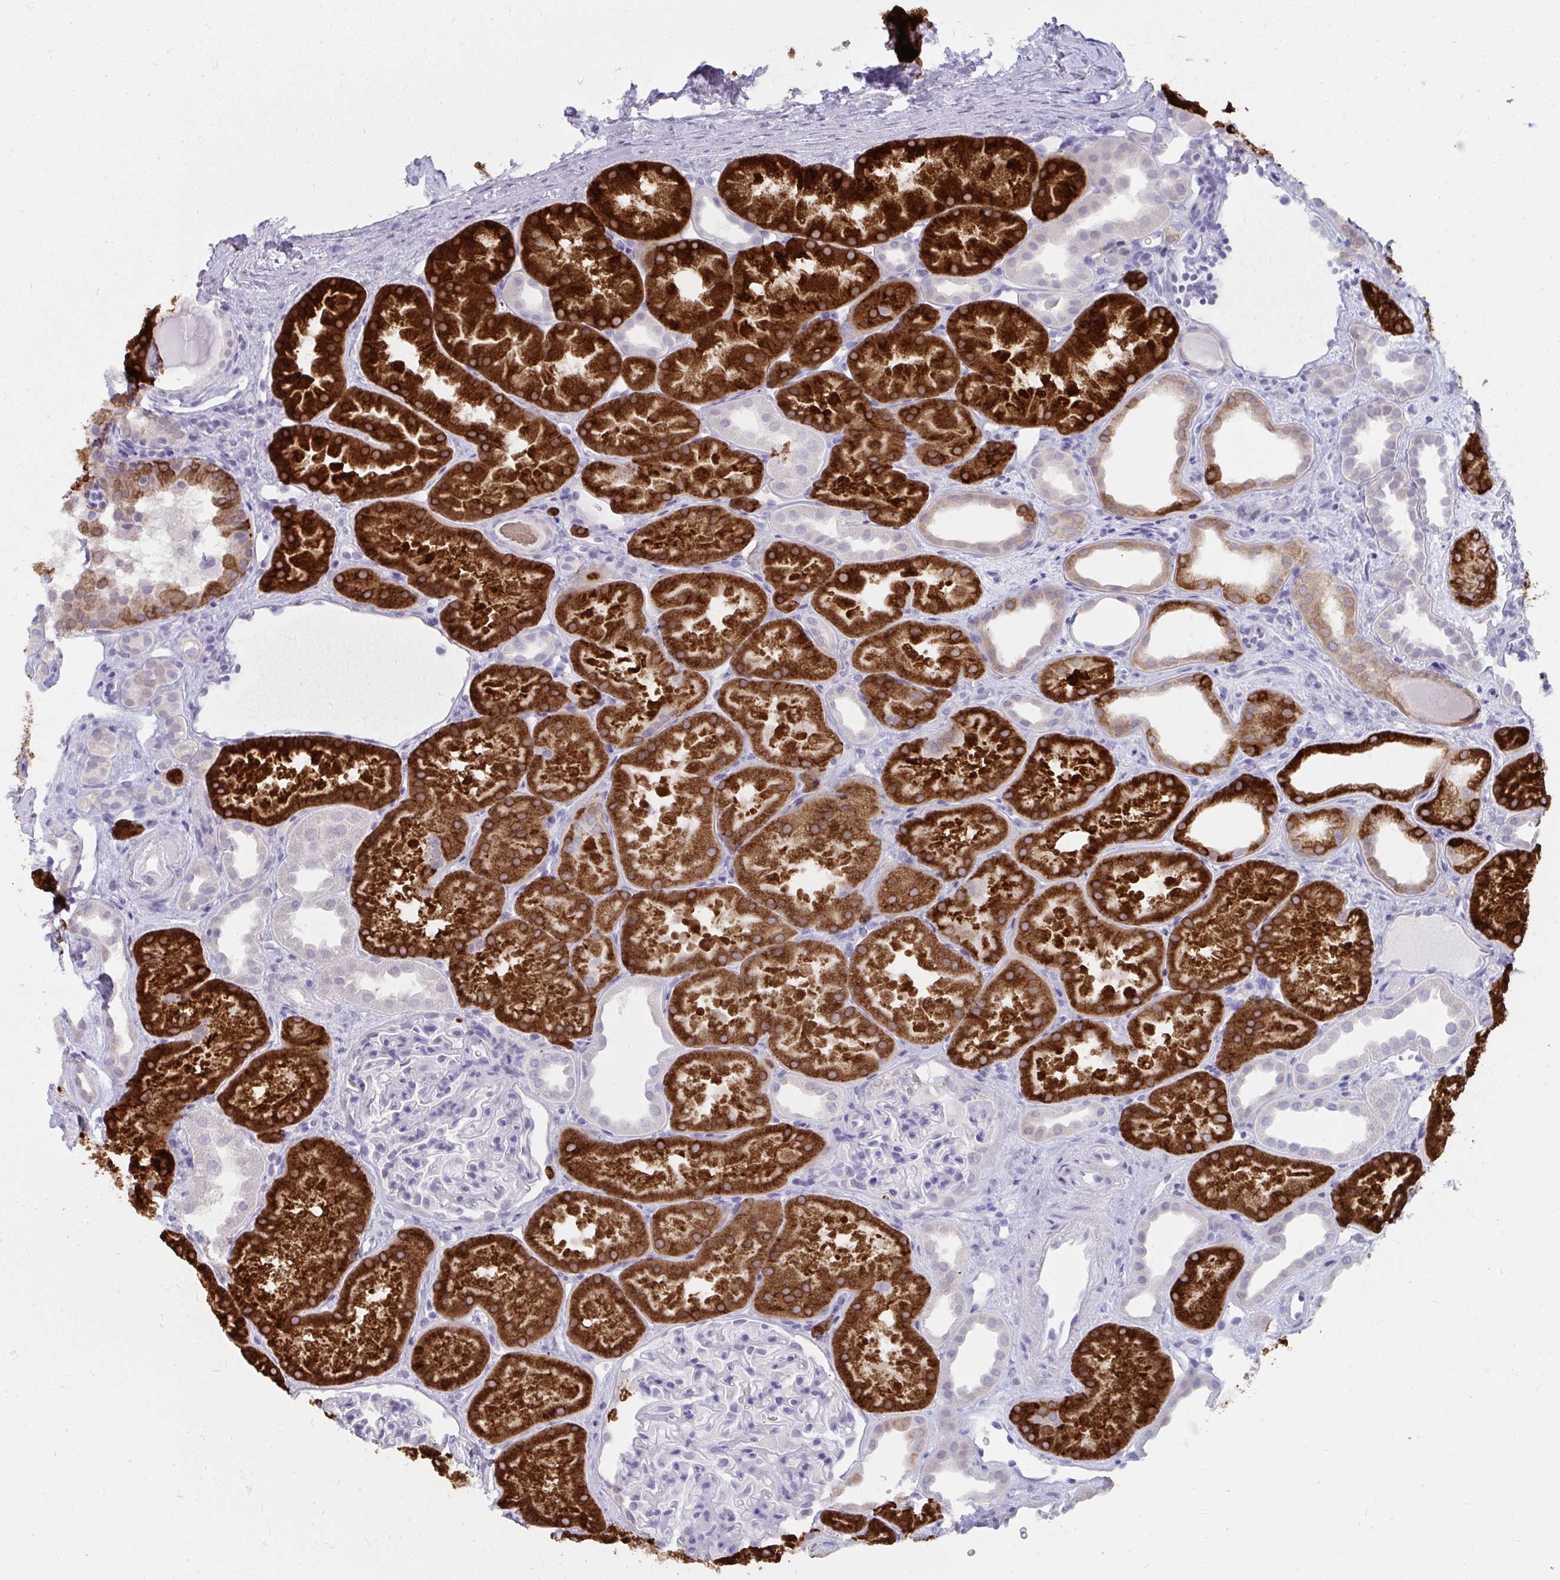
{"staining": {"intensity": "negative", "quantity": "none", "location": "none"}, "tissue": "kidney", "cell_type": "Cells in glomeruli", "image_type": "normal", "snomed": [{"axis": "morphology", "description": "Normal tissue, NOS"}, {"axis": "topography", "description": "Kidney"}], "caption": "Protein analysis of unremarkable kidney shows no significant staining in cells in glomeruli. (DAB immunohistochemistry (IHC) visualized using brightfield microscopy, high magnification).", "gene": "UGT3A2", "patient": {"sex": "male", "age": 61}}